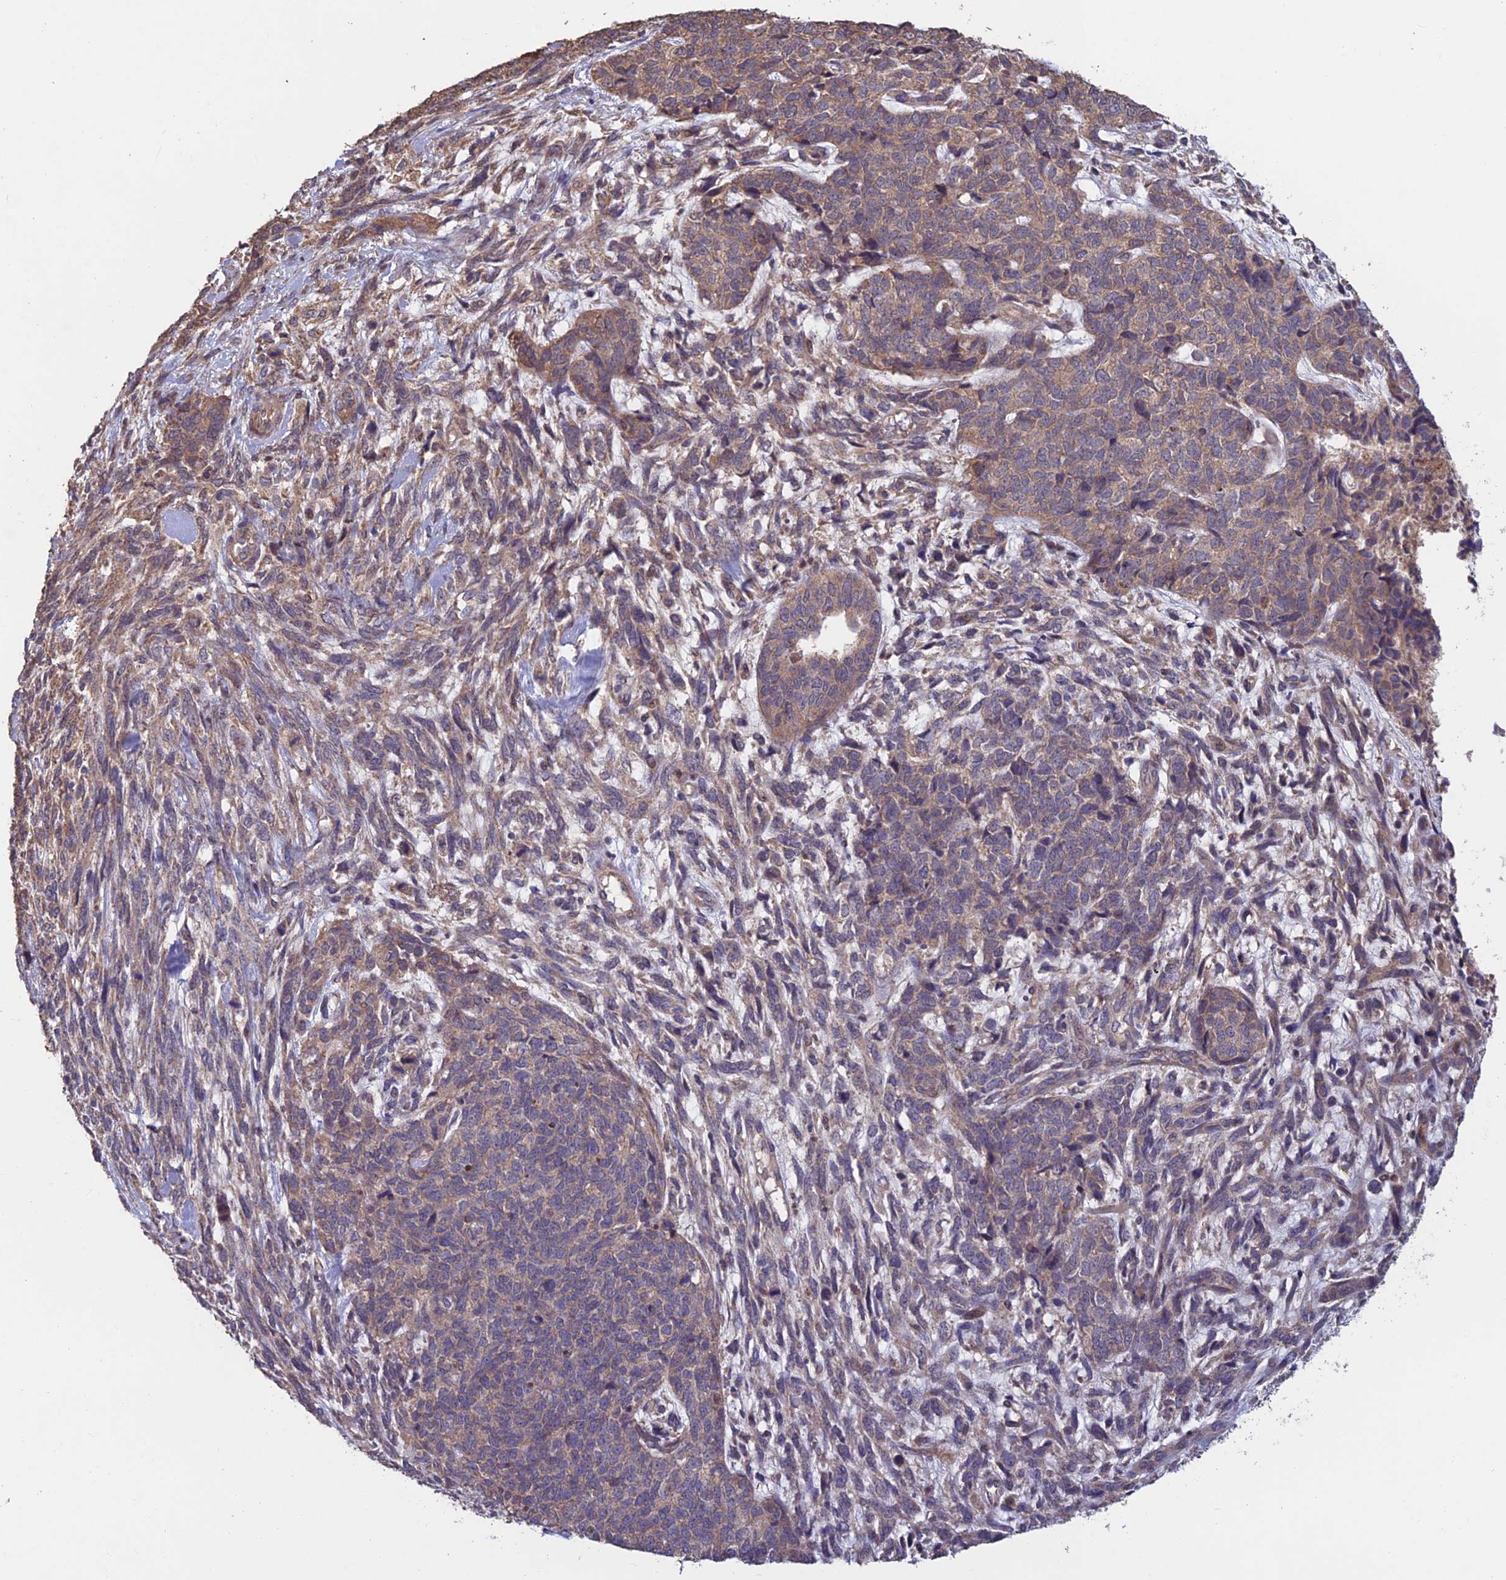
{"staining": {"intensity": "weak", "quantity": ">75%", "location": "cytoplasmic/membranous"}, "tissue": "cervical cancer", "cell_type": "Tumor cells", "image_type": "cancer", "snomed": [{"axis": "morphology", "description": "Squamous cell carcinoma, NOS"}, {"axis": "topography", "description": "Cervix"}], "caption": "Immunohistochemical staining of human cervical cancer (squamous cell carcinoma) reveals low levels of weak cytoplasmic/membranous positivity in approximately >75% of tumor cells.", "gene": "SHISA5", "patient": {"sex": "female", "age": 63}}